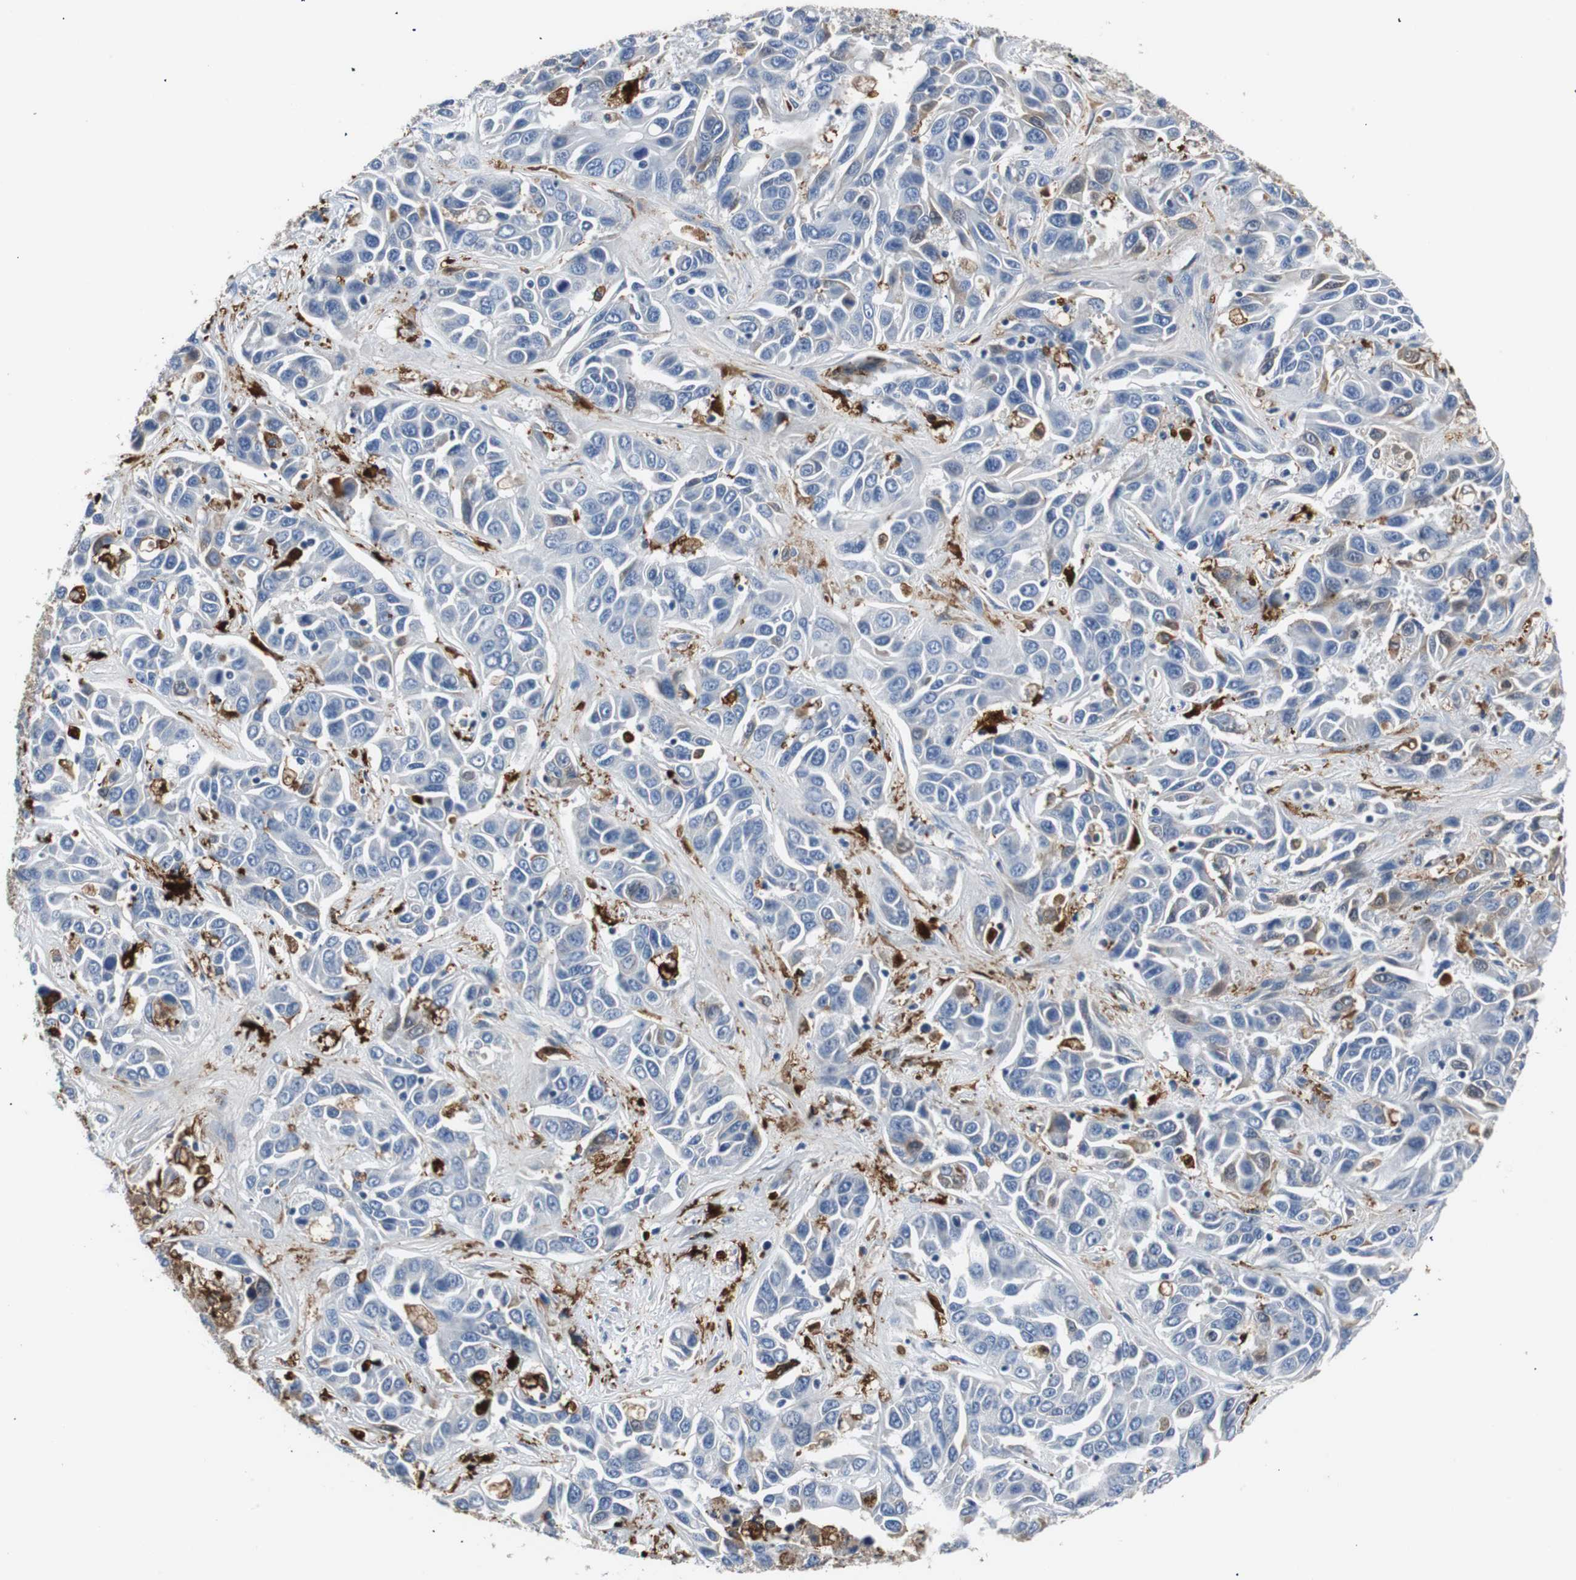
{"staining": {"intensity": "weak", "quantity": "25%-75%", "location": "cytoplasmic/membranous"}, "tissue": "liver cancer", "cell_type": "Tumor cells", "image_type": "cancer", "snomed": [{"axis": "morphology", "description": "Cholangiocarcinoma"}, {"axis": "topography", "description": "Liver"}], "caption": "Immunohistochemical staining of human liver cholangiocarcinoma exhibits low levels of weak cytoplasmic/membranous protein expression in approximately 25%-75% of tumor cells. Immunohistochemistry stains the protein in brown and the nuclei are stained blue.", "gene": "PI15", "patient": {"sex": "female", "age": 52}}